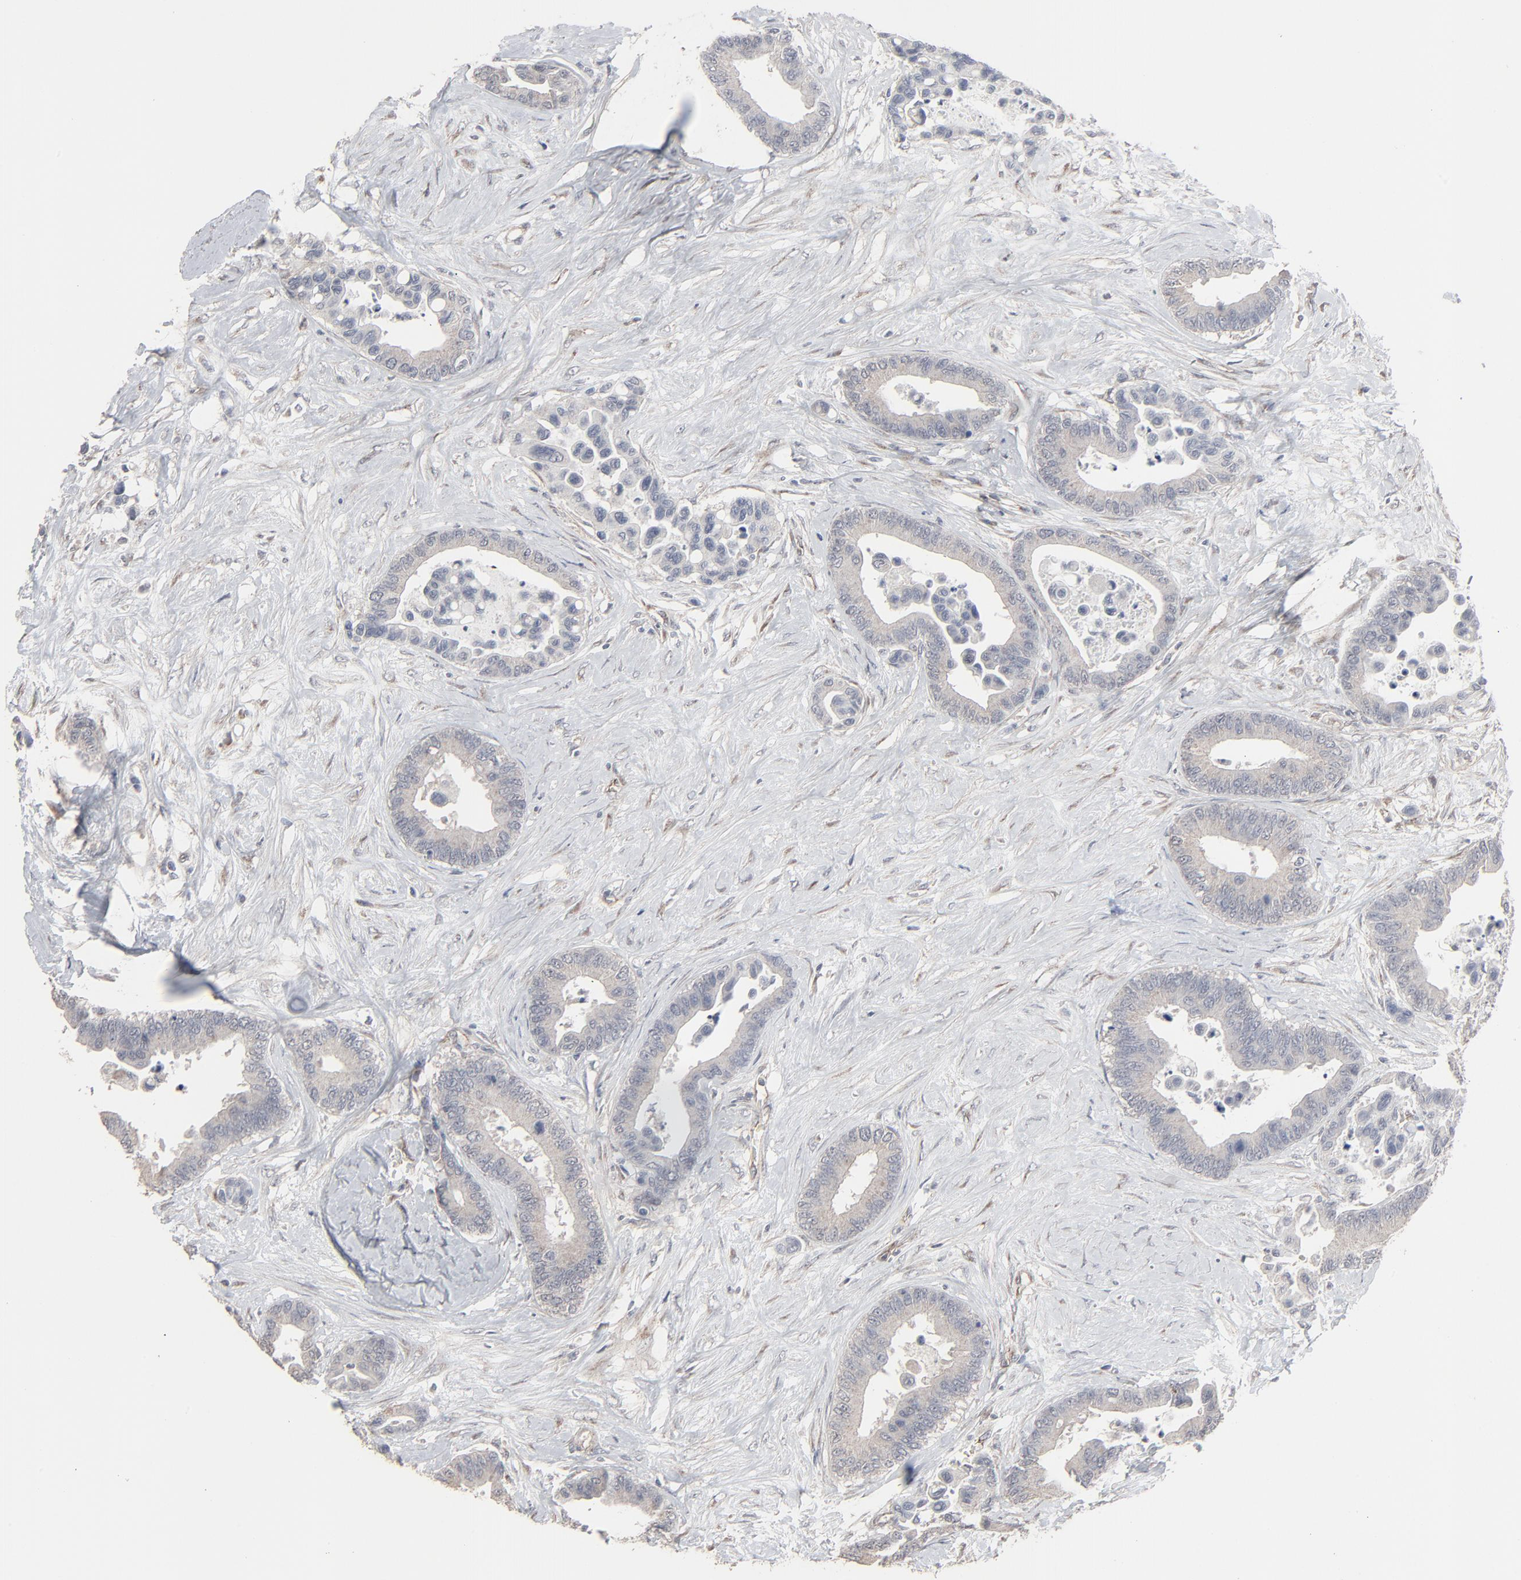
{"staining": {"intensity": "negative", "quantity": "none", "location": "none"}, "tissue": "colorectal cancer", "cell_type": "Tumor cells", "image_type": "cancer", "snomed": [{"axis": "morphology", "description": "Adenocarcinoma, NOS"}, {"axis": "topography", "description": "Colon"}], "caption": "Colorectal cancer (adenocarcinoma) was stained to show a protein in brown. There is no significant expression in tumor cells. (Brightfield microscopy of DAB immunohistochemistry (IHC) at high magnification).", "gene": "JAM3", "patient": {"sex": "male", "age": 82}}